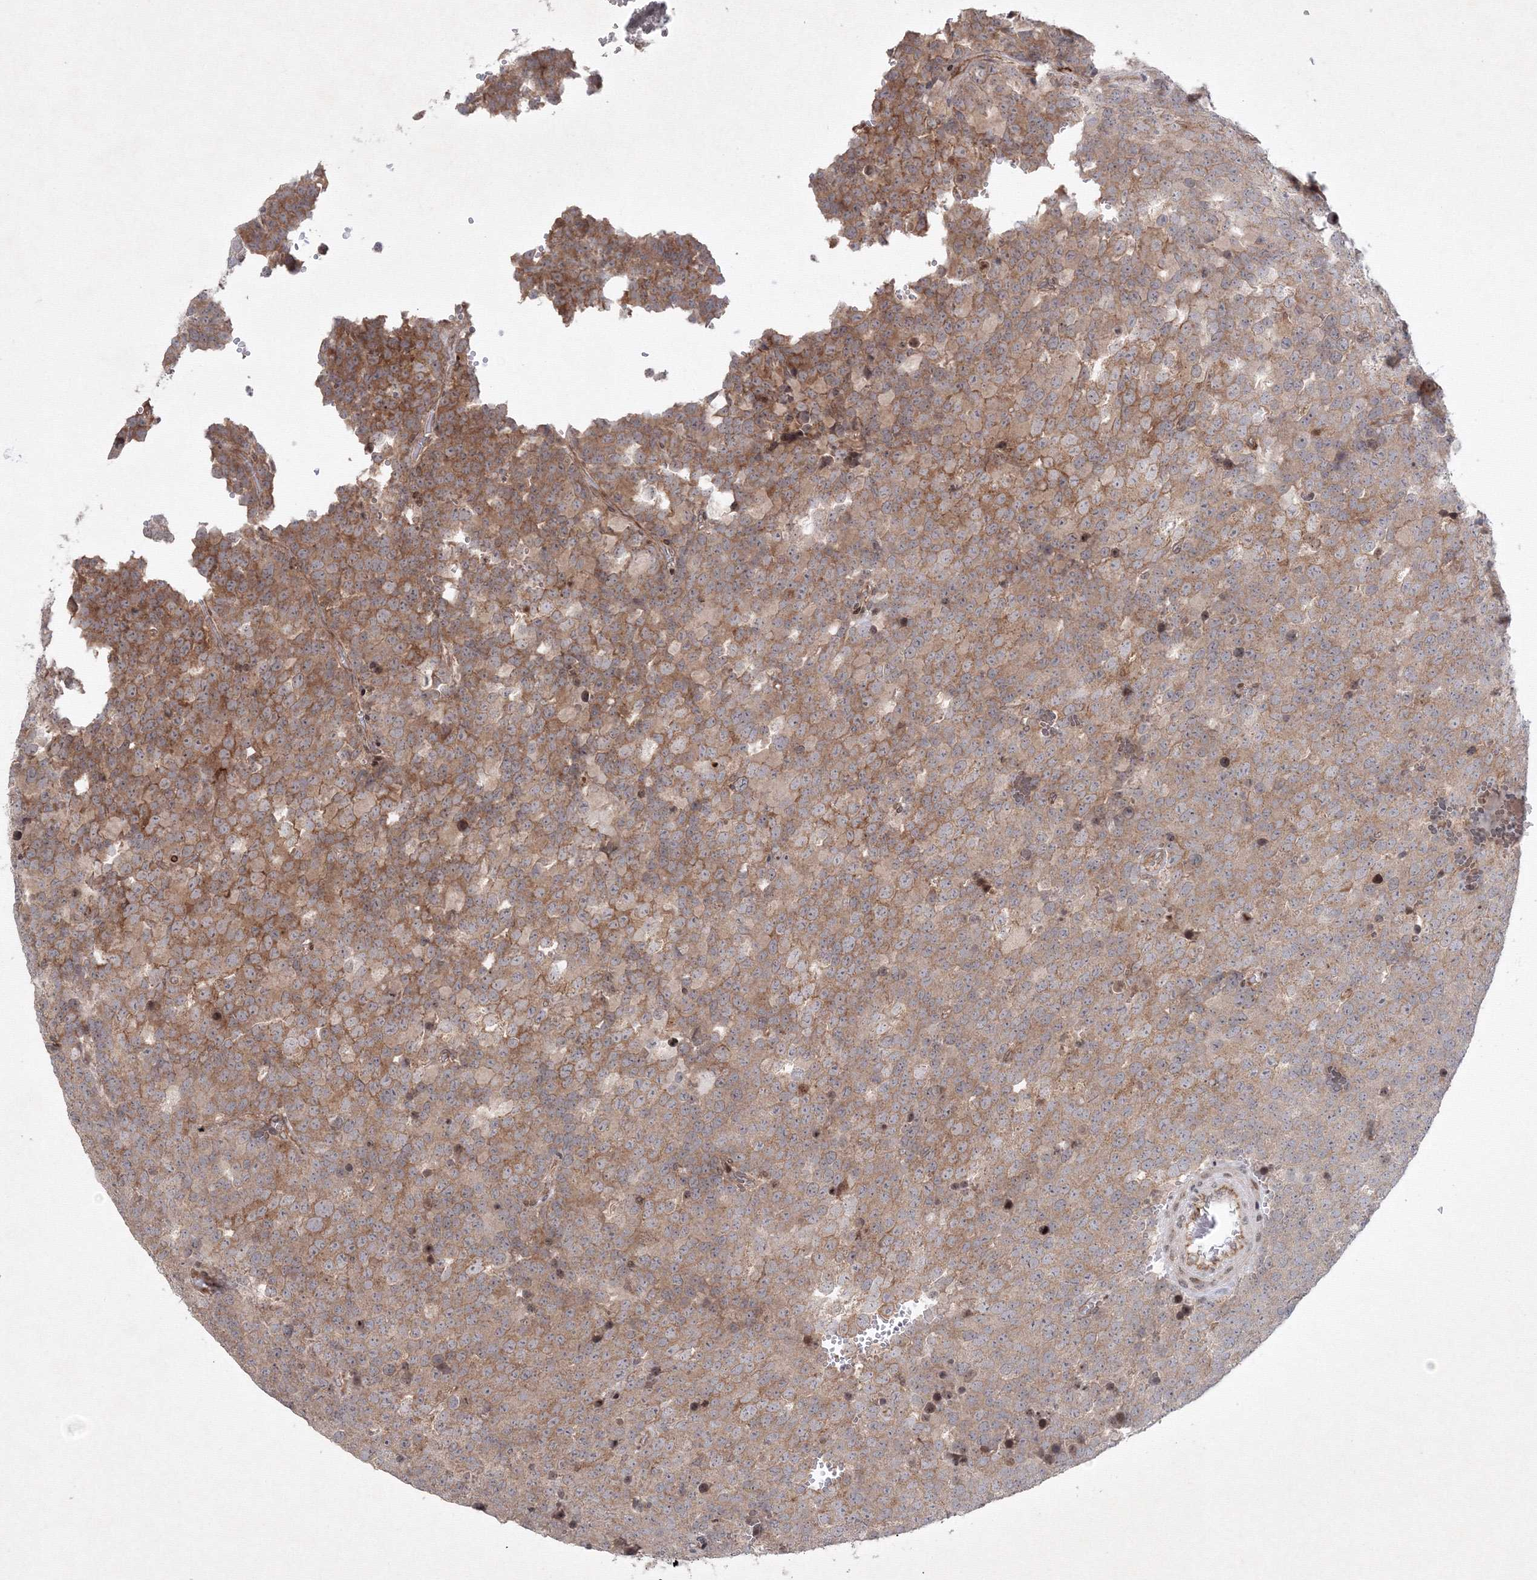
{"staining": {"intensity": "moderate", "quantity": ">75%", "location": "cytoplasmic/membranous"}, "tissue": "testis cancer", "cell_type": "Tumor cells", "image_type": "cancer", "snomed": [{"axis": "morphology", "description": "Seminoma, NOS"}, {"axis": "topography", "description": "Testis"}], "caption": "IHC histopathology image of neoplastic tissue: human testis seminoma stained using immunohistochemistry demonstrates medium levels of moderate protein expression localized specifically in the cytoplasmic/membranous of tumor cells, appearing as a cytoplasmic/membranous brown color.", "gene": "MKRN2", "patient": {"sex": "male", "age": 71}}